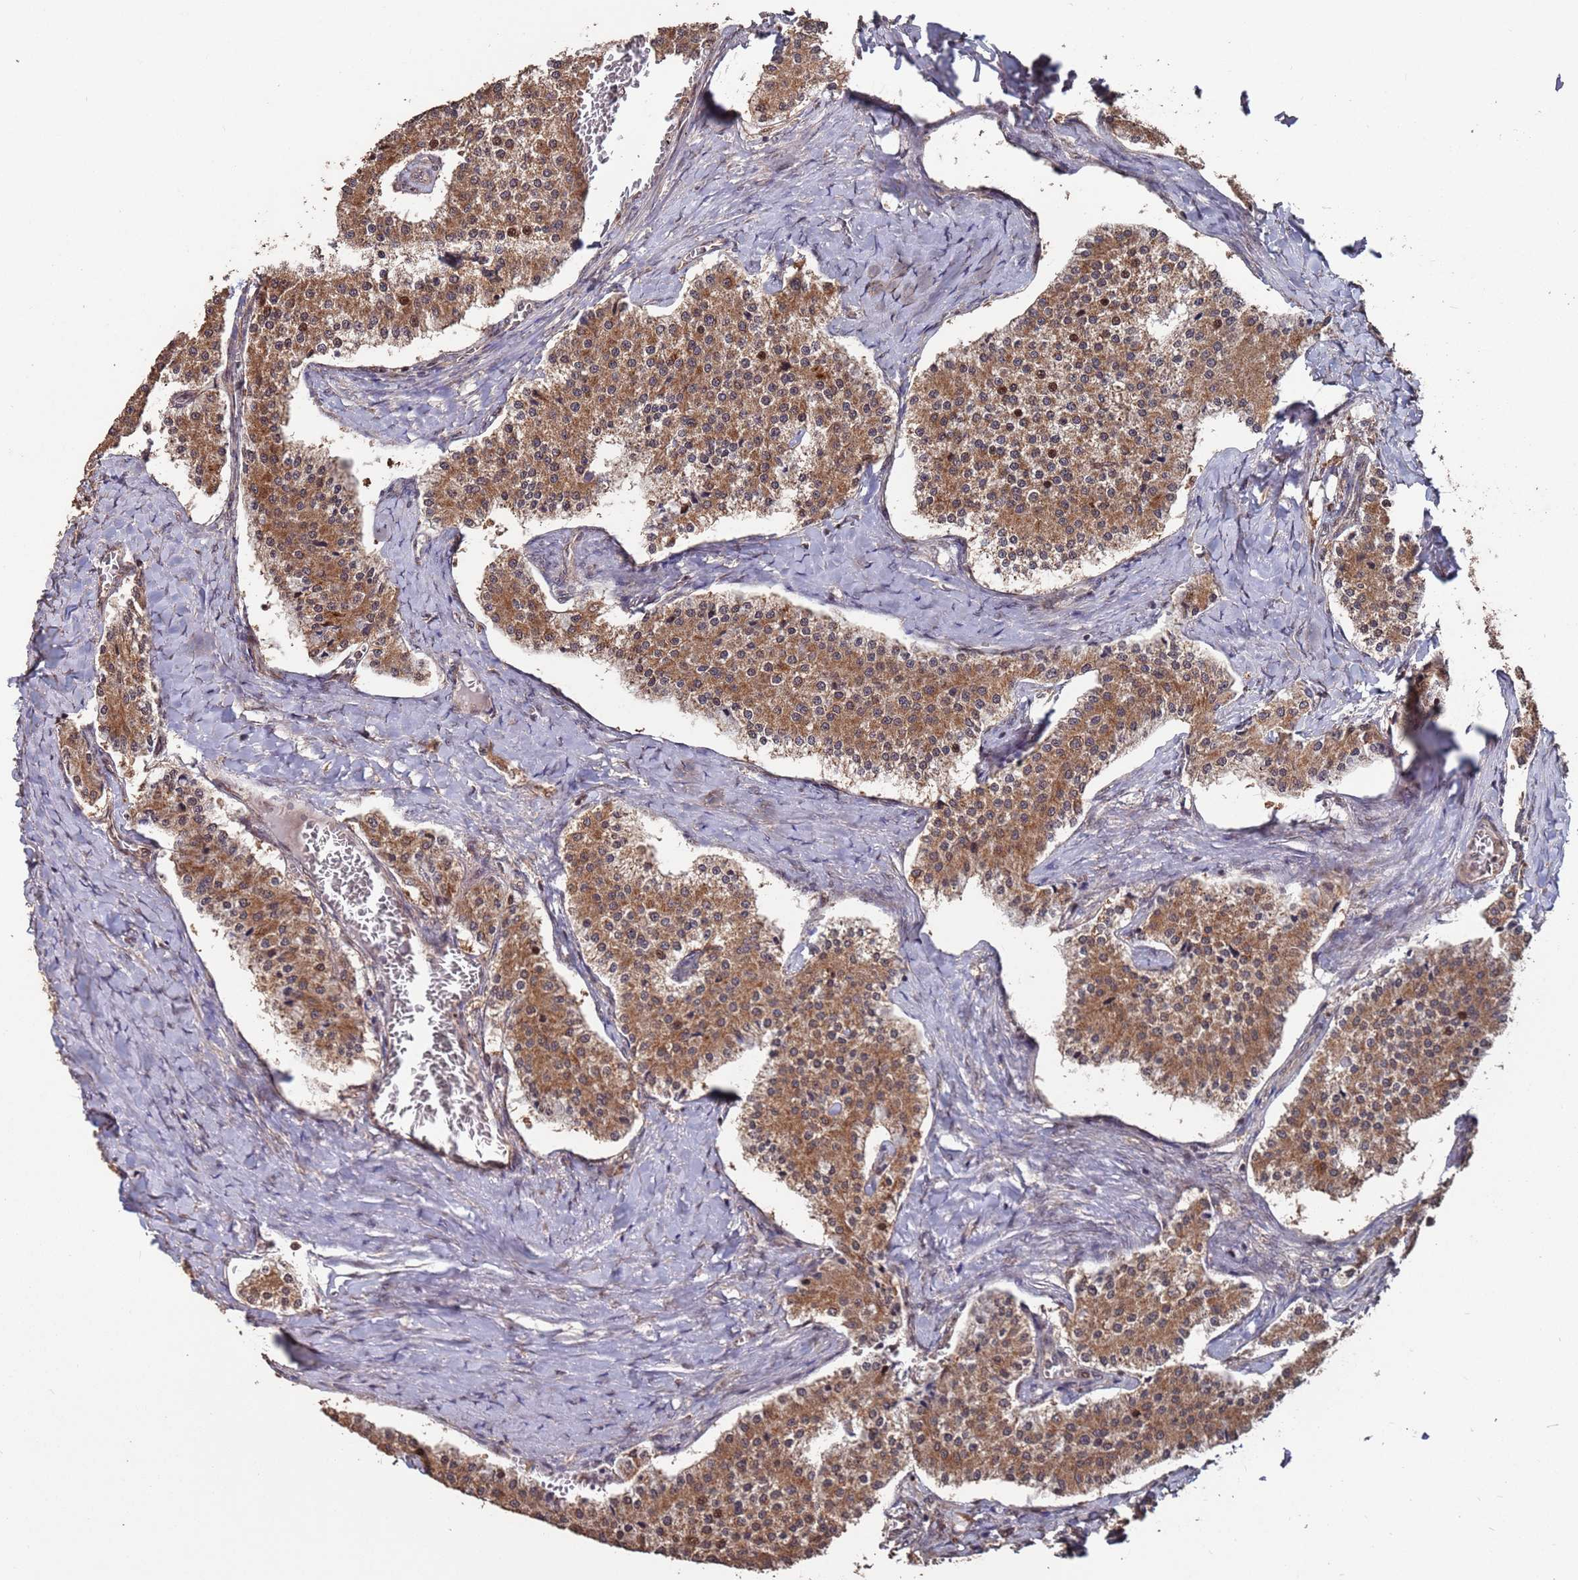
{"staining": {"intensity": "moderate", "quantity": ">75%", "location": "cytoplasmic/membranous"}, "tissue": "carcinoid", "cell_type": "Tumor cells", "image_type": "cancer", "snomed": [{"axis": "morphology", "description": "Carcinoid, malignant, NOS"}, {"axis": "topography", "description": "Colon"}], "caption": "Protein expression analysis of human carcinoid reveals moderate cytoplasmic/membranous staining in approximately >75% of tumor cells. The staining was performed using DAB (3,3'-diaminobenzidine), with brown indicating positive protein expression. Nuclei are stained blue with hematoxylin.", "gene": "PRR7", "patient": {"sex": "female", "age": 52}}